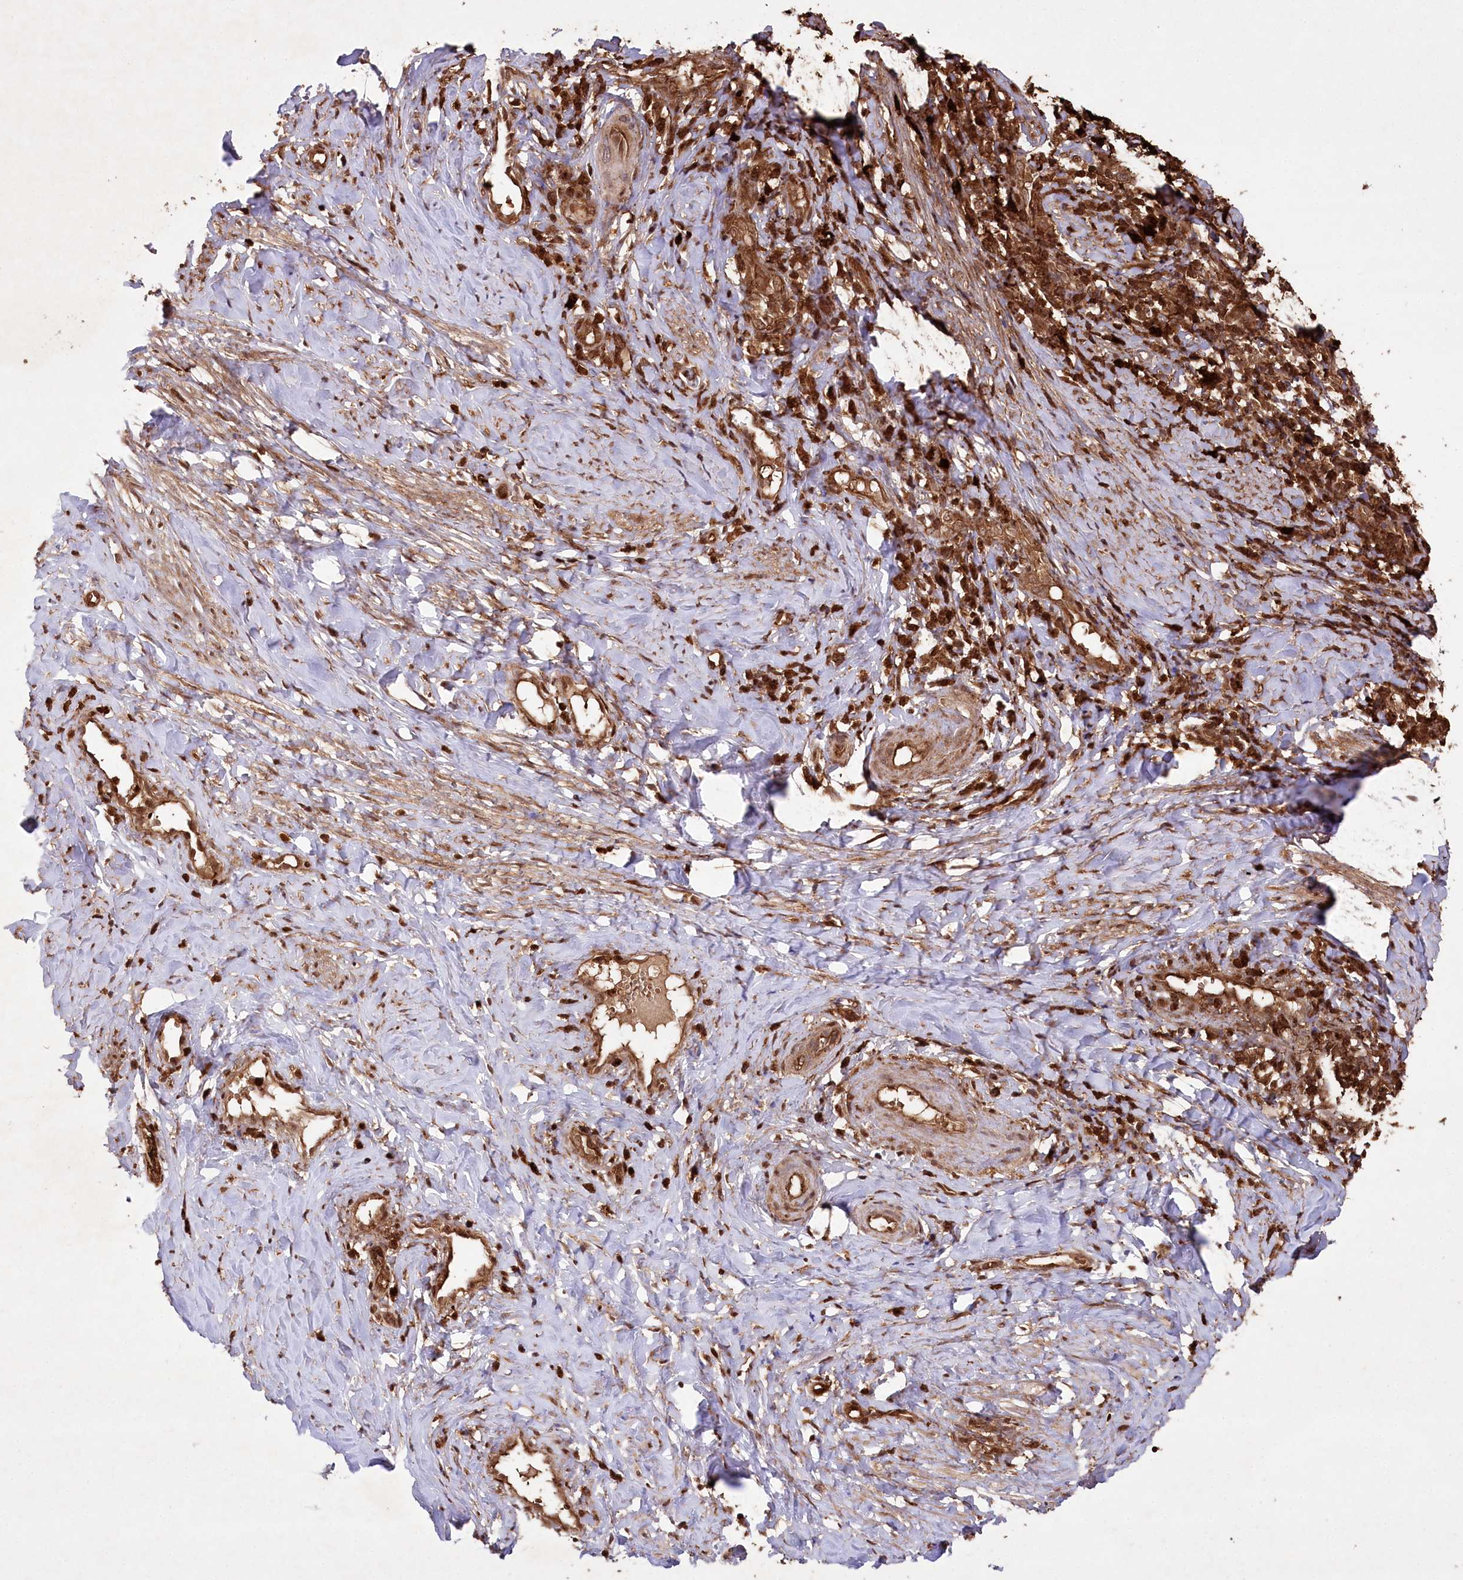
{"staining": {"intensity": "moderate", "quantity": ">75%", "location": "cytoplasmic/membranous,nuclear"}, "tissue": "cervical cancer", "cell_type": "Tumor cells", "image_type": "cancer", "snomed": [{"axis": "morphology", "description": "Squamous cell carcinoma, NOS"}, {"axis": "topography", "description": "Cervix"}], "caption": "A photomicrograph showing moderate cytoplasmic/membranous and nuclear positivity in about >75% of tumor cells in cervical cancer (squamous cell carcinoma), as visualized by brown immunohistochemical staining.", "gene": "LSG1", "patient": {"sex": "female", "age": 46}}